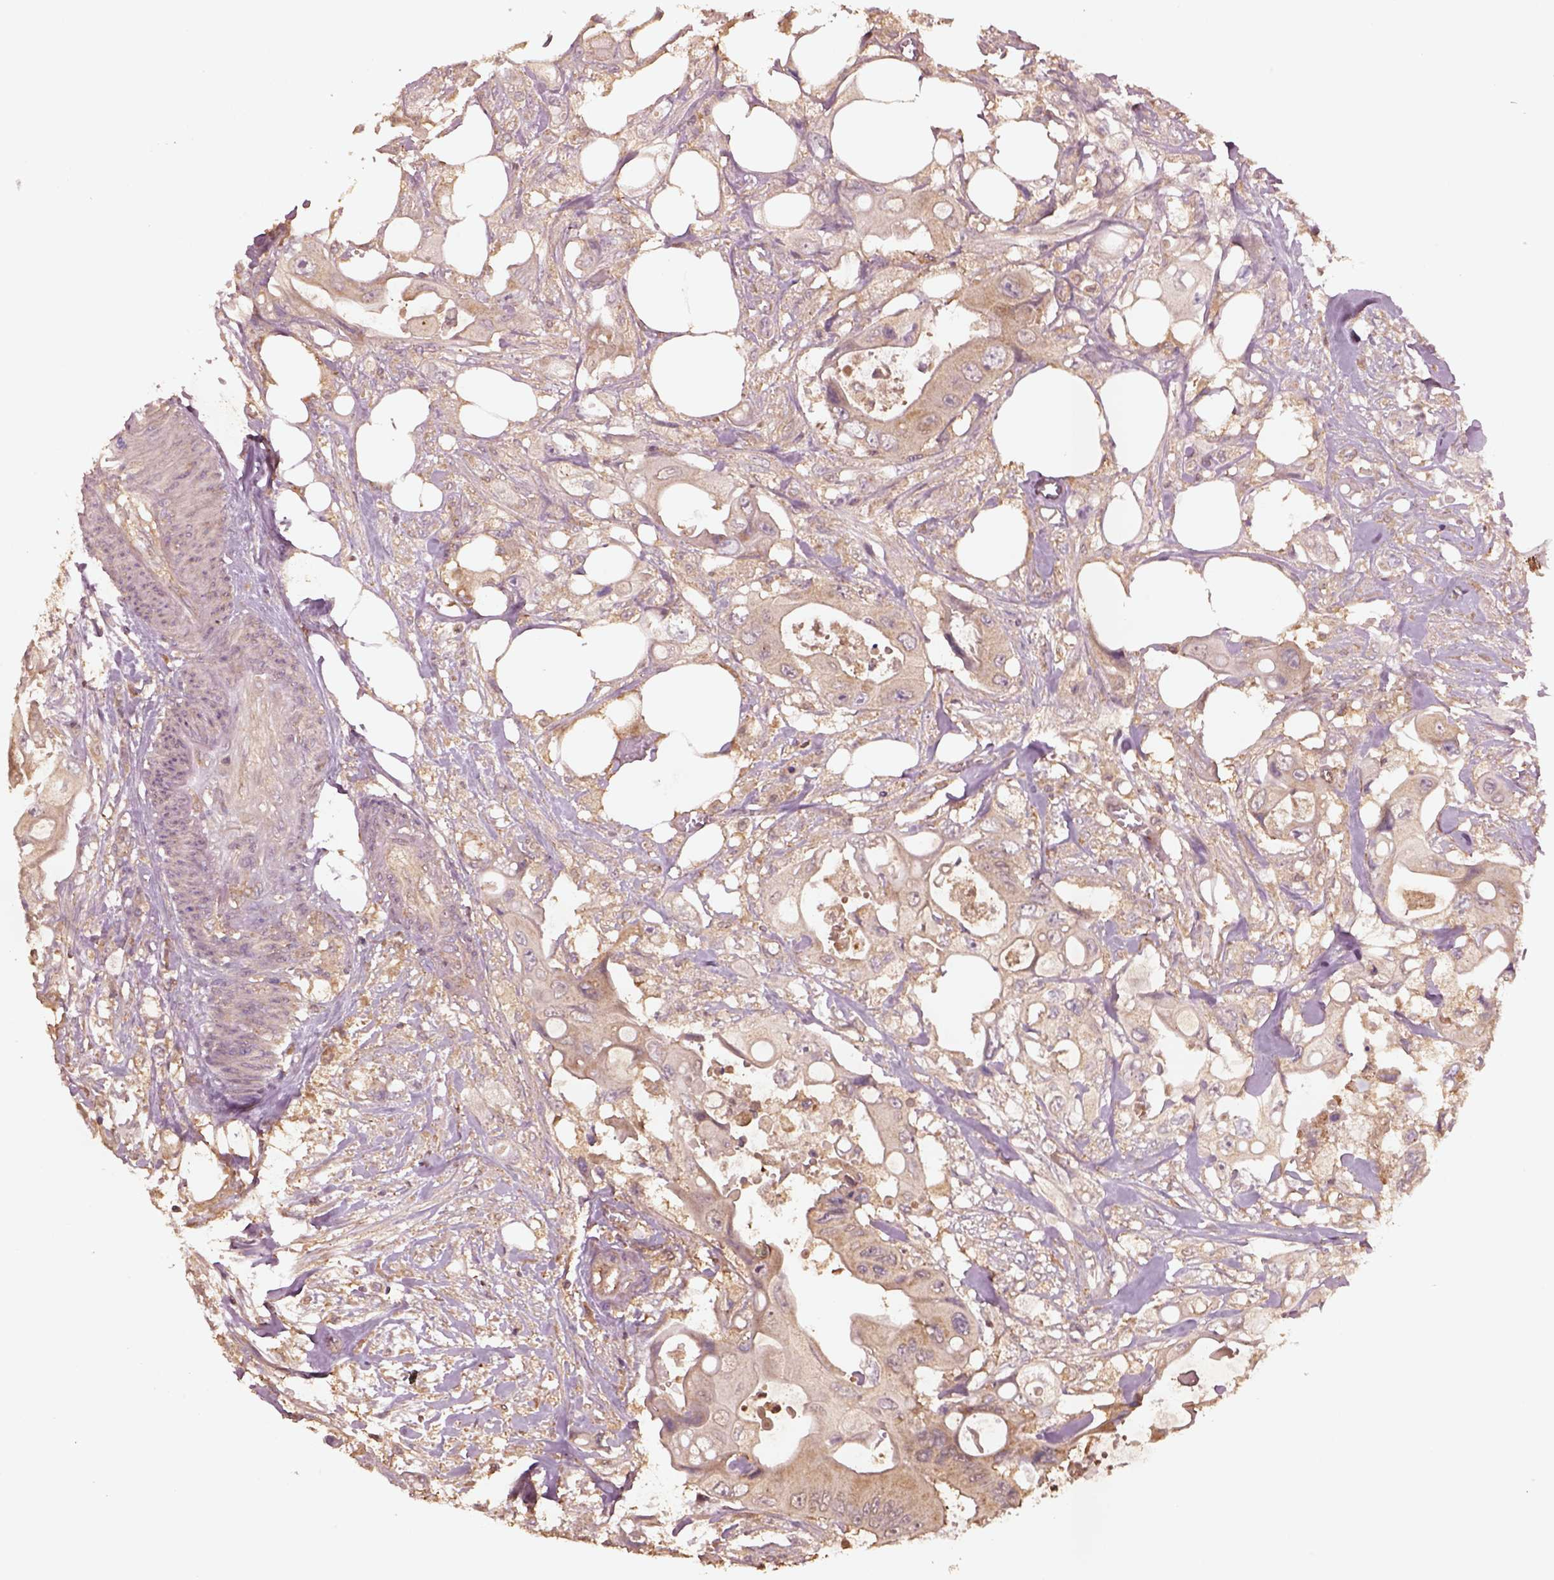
{"staining": {"intensity": "weak", "quantity": ">75%", "location": "cytoplasmic/membranous"}, "tissue": "colorectal cancer", "cell_type": "Tumor cells", "image_type": "cancer", "snomed": [{"axis": "morphology", "description": "Adenocarcinoma, NOS"}, {"axis": "topography", "description": "Rectum"}], "caption": "The micrograph reveals a brown stain indicating the presence of a protein in the cytoplasmic/membranous of tumor cells in adenocarcinoma (colorectal).", "gene": "TRADD", "patient": {"sex": "male", "age": 63}}